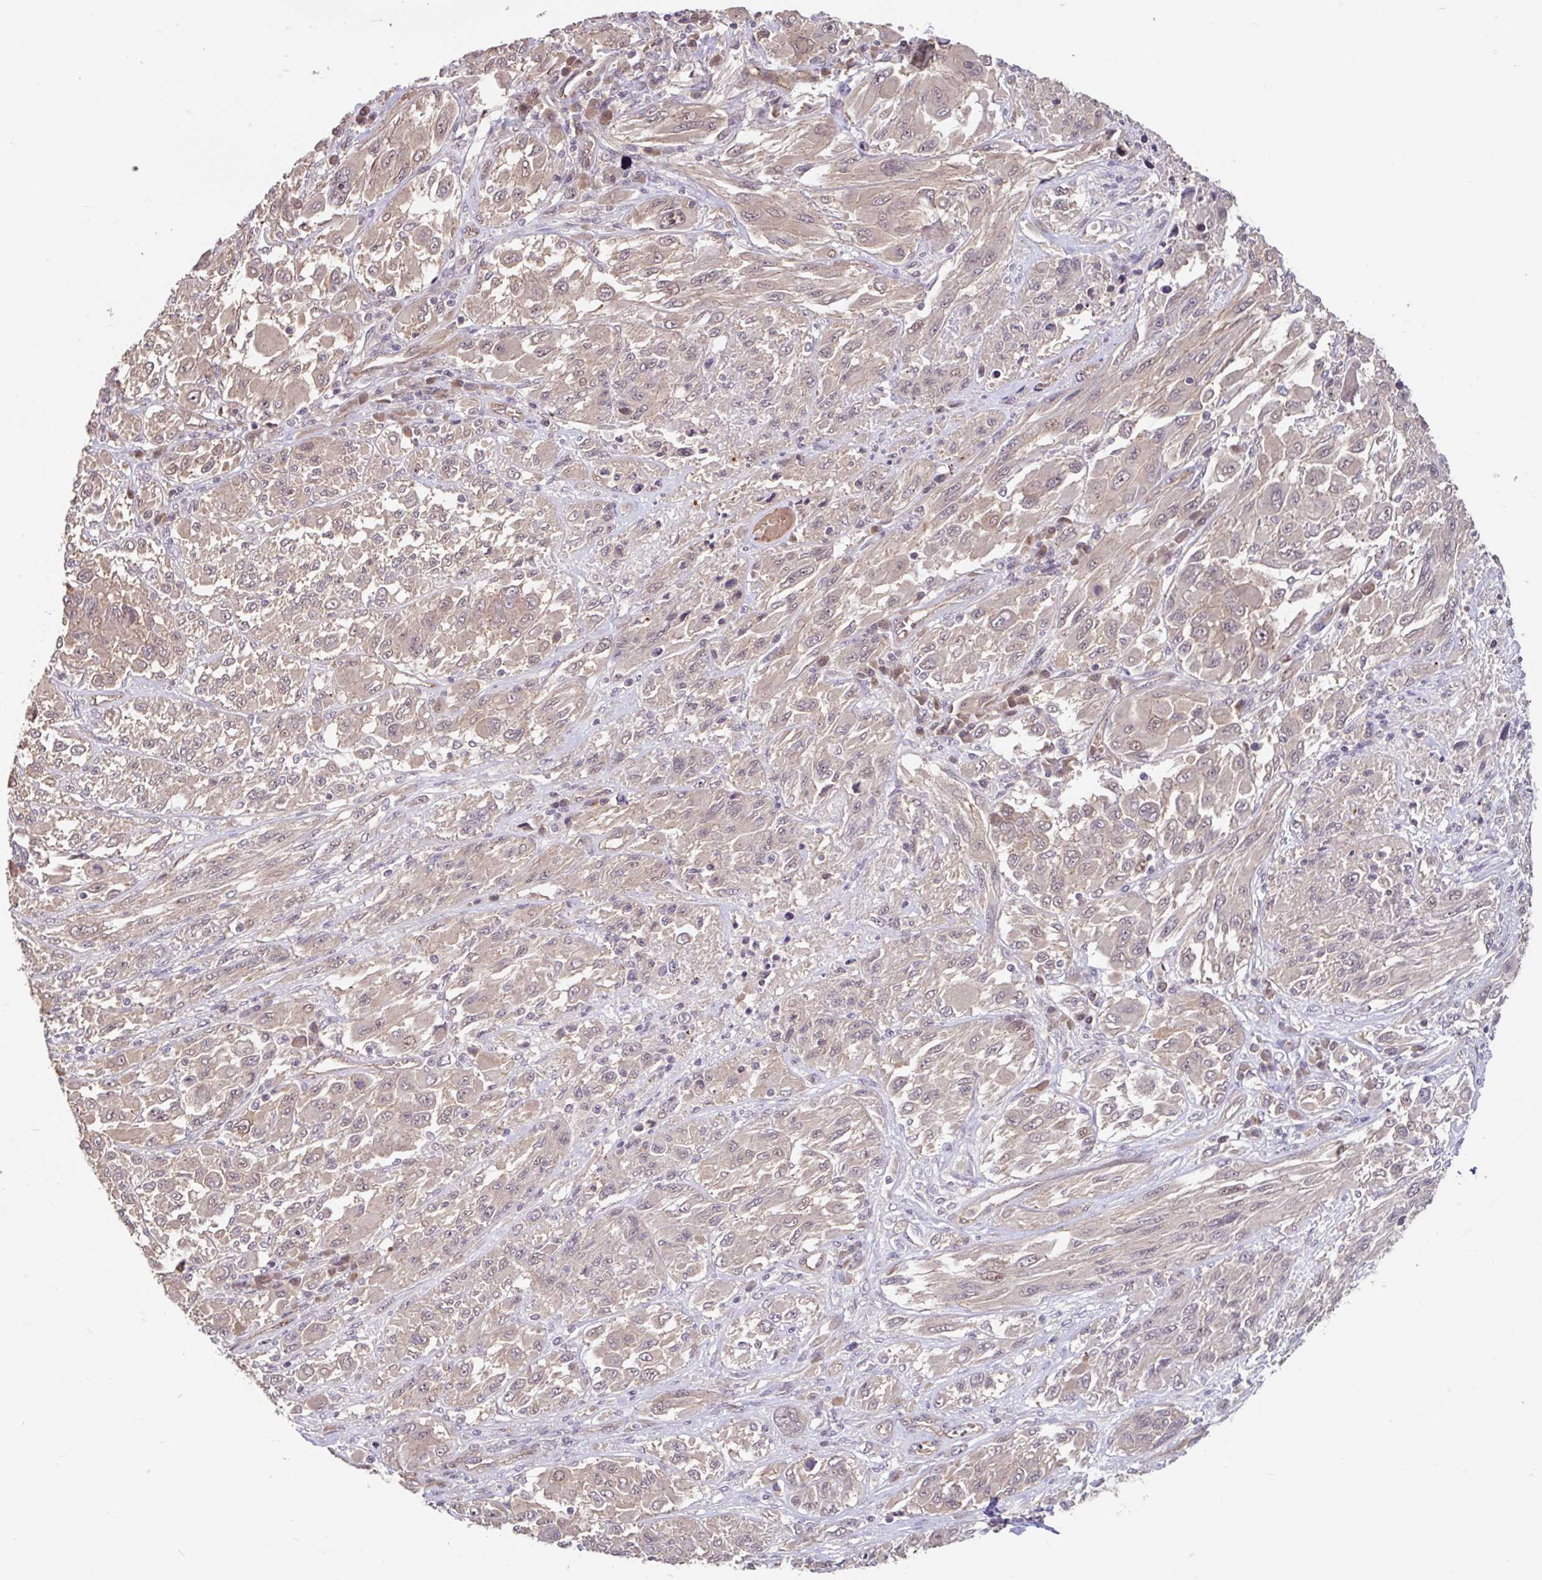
{"staining": {"intensity": "weak", "quantity": "<25%", "location": "cytoplasmic/membranous,nuclear"}, "tissue": "melanoma", "cell_type": "Tumor cells", "image_type": "cancer", "snomed": [{"axis": "morphology", "description": "Malignant melanoma, NOS"}, {"axis": "topography", "description": "Skin"}], "caption": "The image displays no staining of tumor cells in melanoma. (DAB (3,3'-diaminobenzidine) immunohistochemistry with hematoxylin counter stain).", "gene": "STYXL1", "patient": {"sex": "female", "age": 91}}